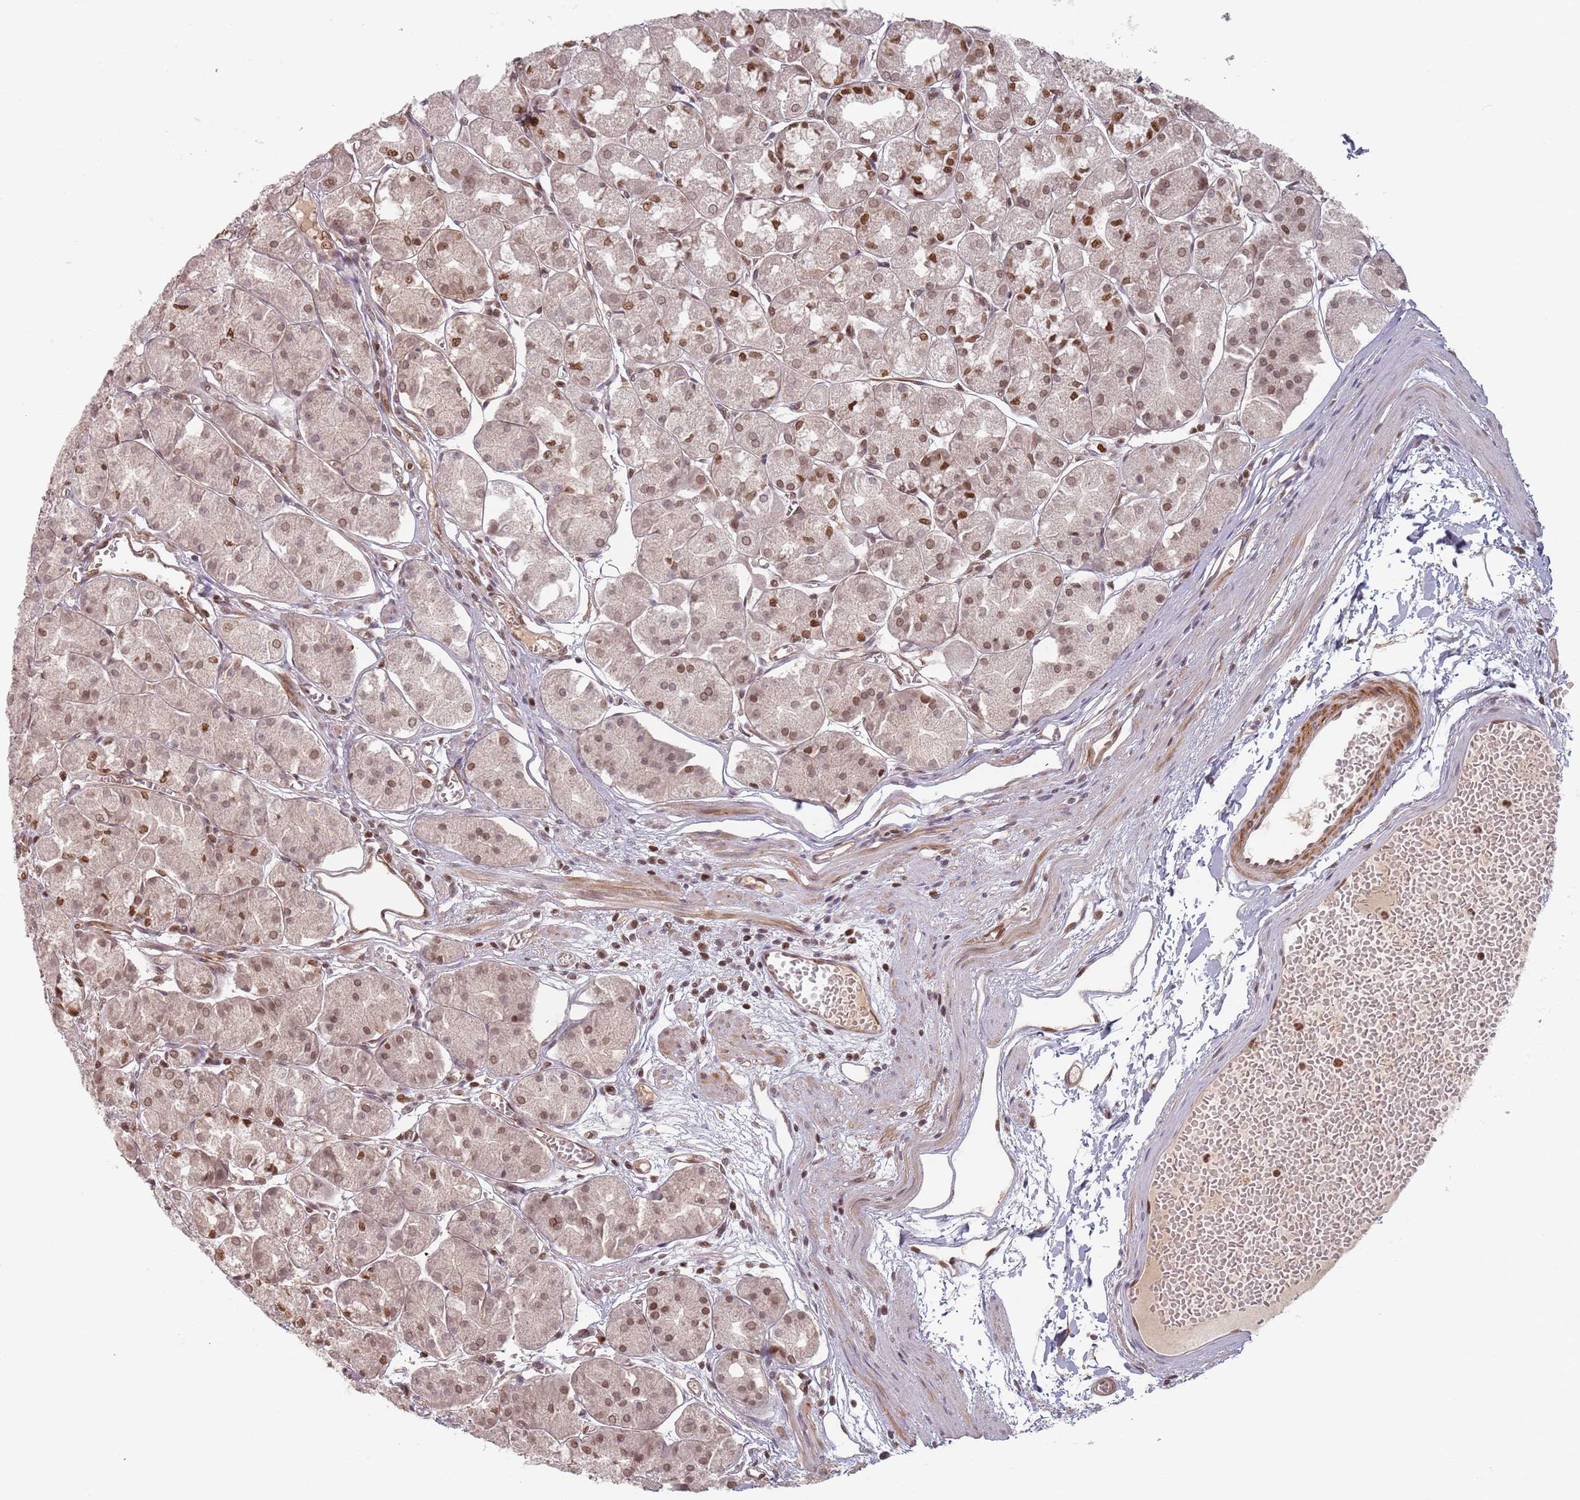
{"staining": {"intensity": "strong", "quantity": ">75%", "location": "nuclear"}, "tissue": "stomach", "cell_type": "Glandular cells", "image_type": "normal", "snomed": [{"axis": "morphology", "description": "Normal tissue, NOS"}, {"axis": "topography", "description": "Stomach"}], "caption": "A high-resolution histopathology image shows immunohistochemistry (IHC) staining of unremarkable stomach, which shows strong nuclear staining in about >75% of glandular cells.", "gene": "NUP50", "patient": {"sex": "male", "age": 55}}